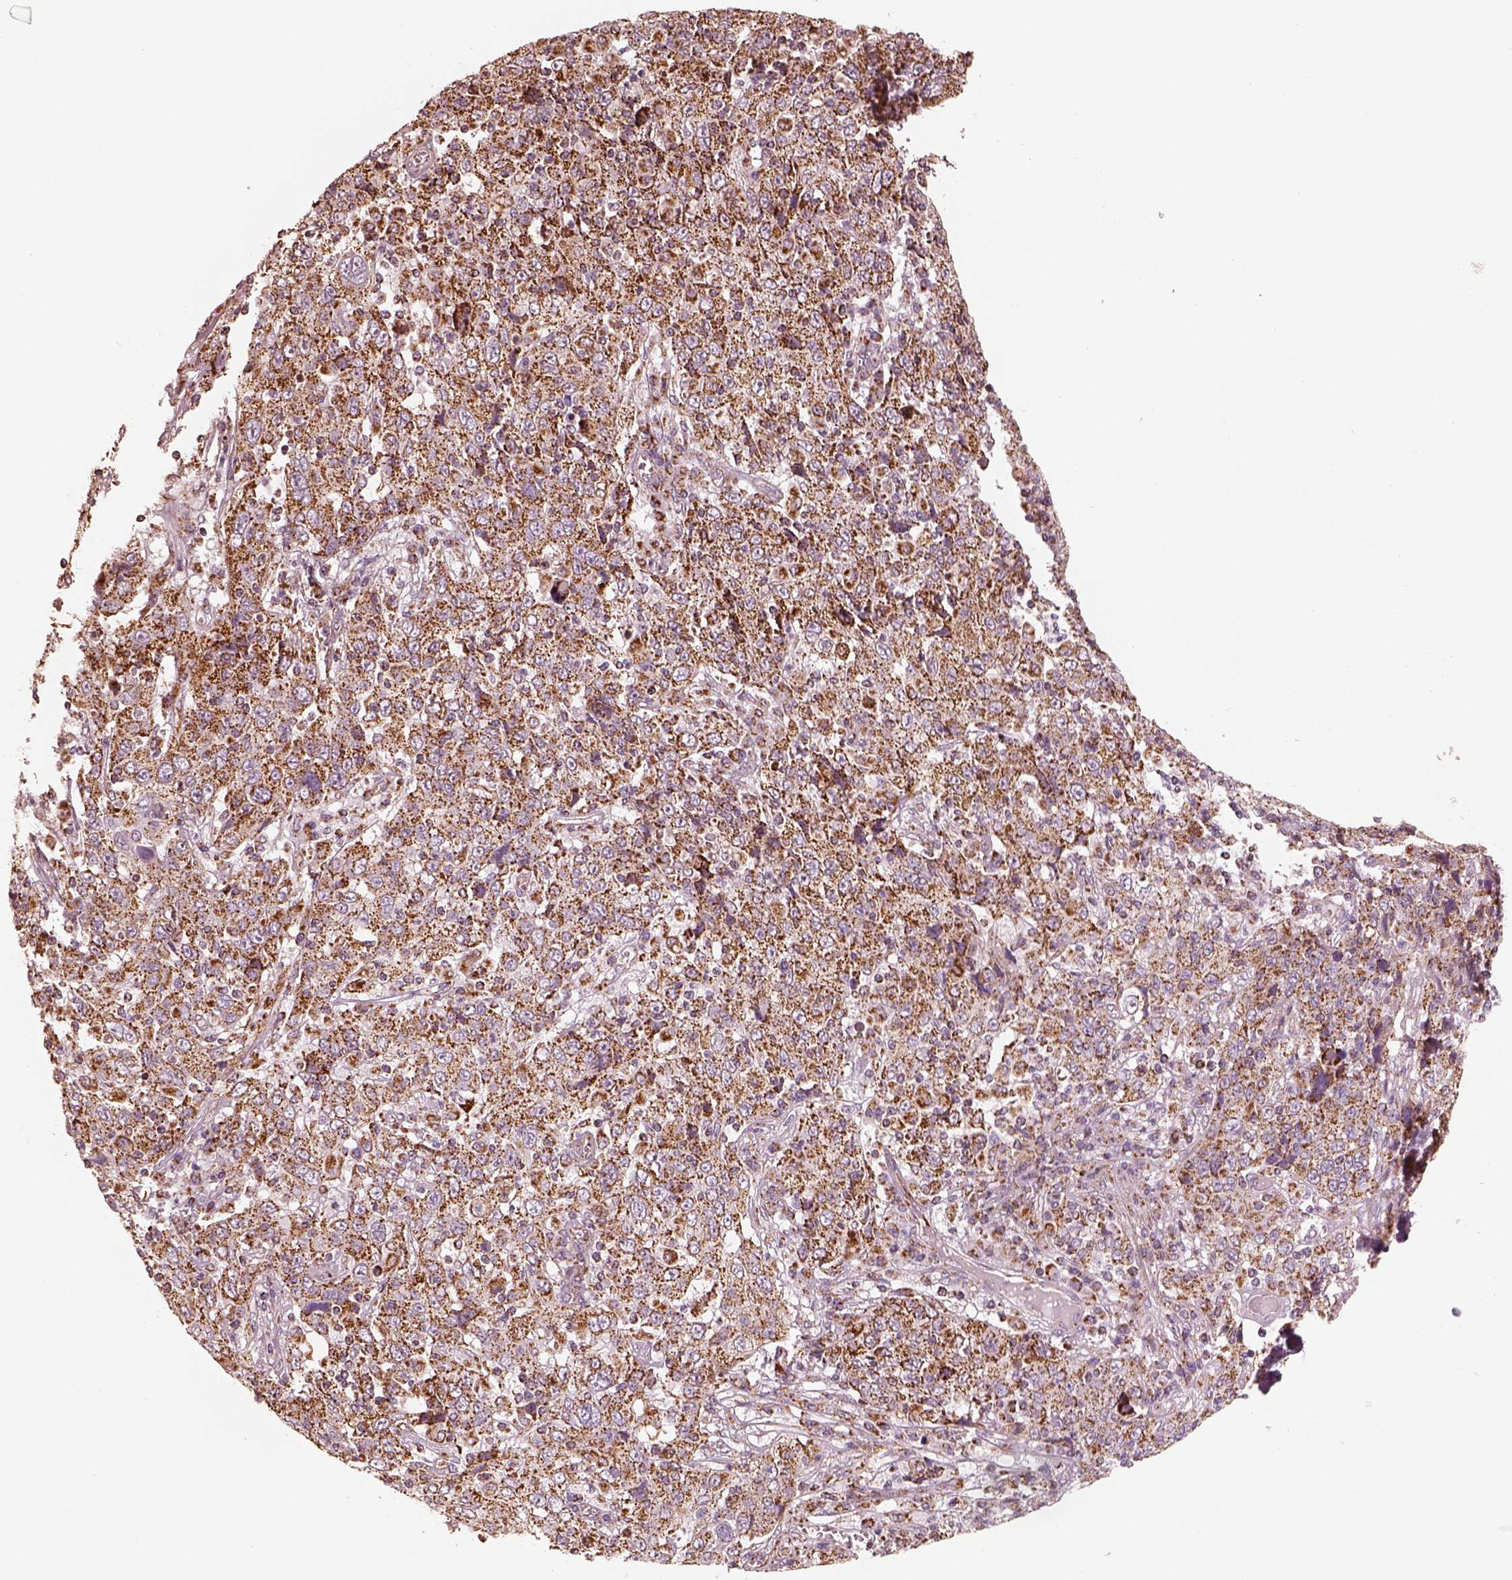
{"staining": {"intensity": "strong", "quantity": ">75%", "location": "cytoplasmic/membranous"}, "tissue": "cervical cancer", "cell_type": "Tumor cells", "image_type": "cancer", "snomed": [{"axis": "morphology", "description": "Squamous cell carcinoma, NOS"}, {"axis": "topography", "description": "Cervix"}], "caption": "DAB immunohistochemical staining of human cervical cancer (squamous cell carcinoma) displays strong cytoplasmic/membranous protein expression in about >75% of tumor cells. Immunohistochemistry stains the protein in brown and the nuclei are stained blue.", "gene": "ENTPD6", "patient": {"sex": "female", "age": 46}}